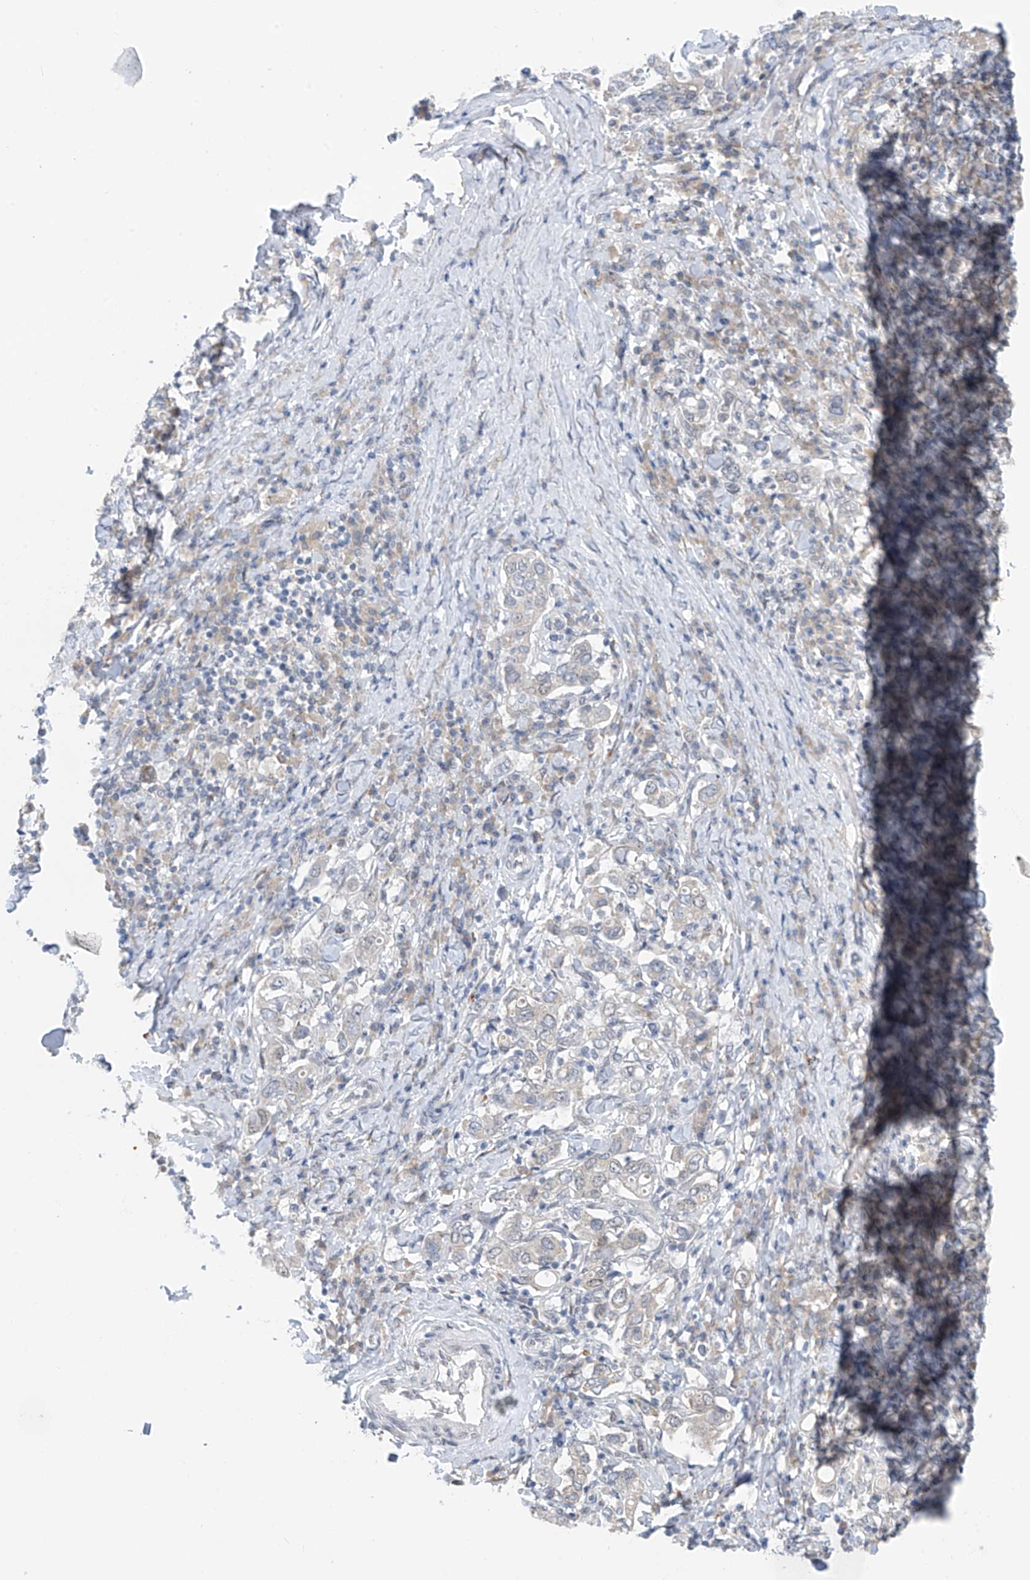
{"staining": {"intensity": "negative", "quantity": "none", "location": "none"}, "tissue": "stomach cancer", "cell_type": "Tumor cells", "image_type": "cancer", "snomed": [{"axis": "morphology", "description": "Adenocarcinoma, NOS"}, {"axis": "topography", "description": "Stomach, upper"}], "caption": "An immunohistochemistry histopathology image of stomach adenocarcinoma is shown. There is no staining in tumor cells of stomach adenocarcinoma.", "gene": "CYP4V2", "patient": {"sex": "male", "age": 62}}